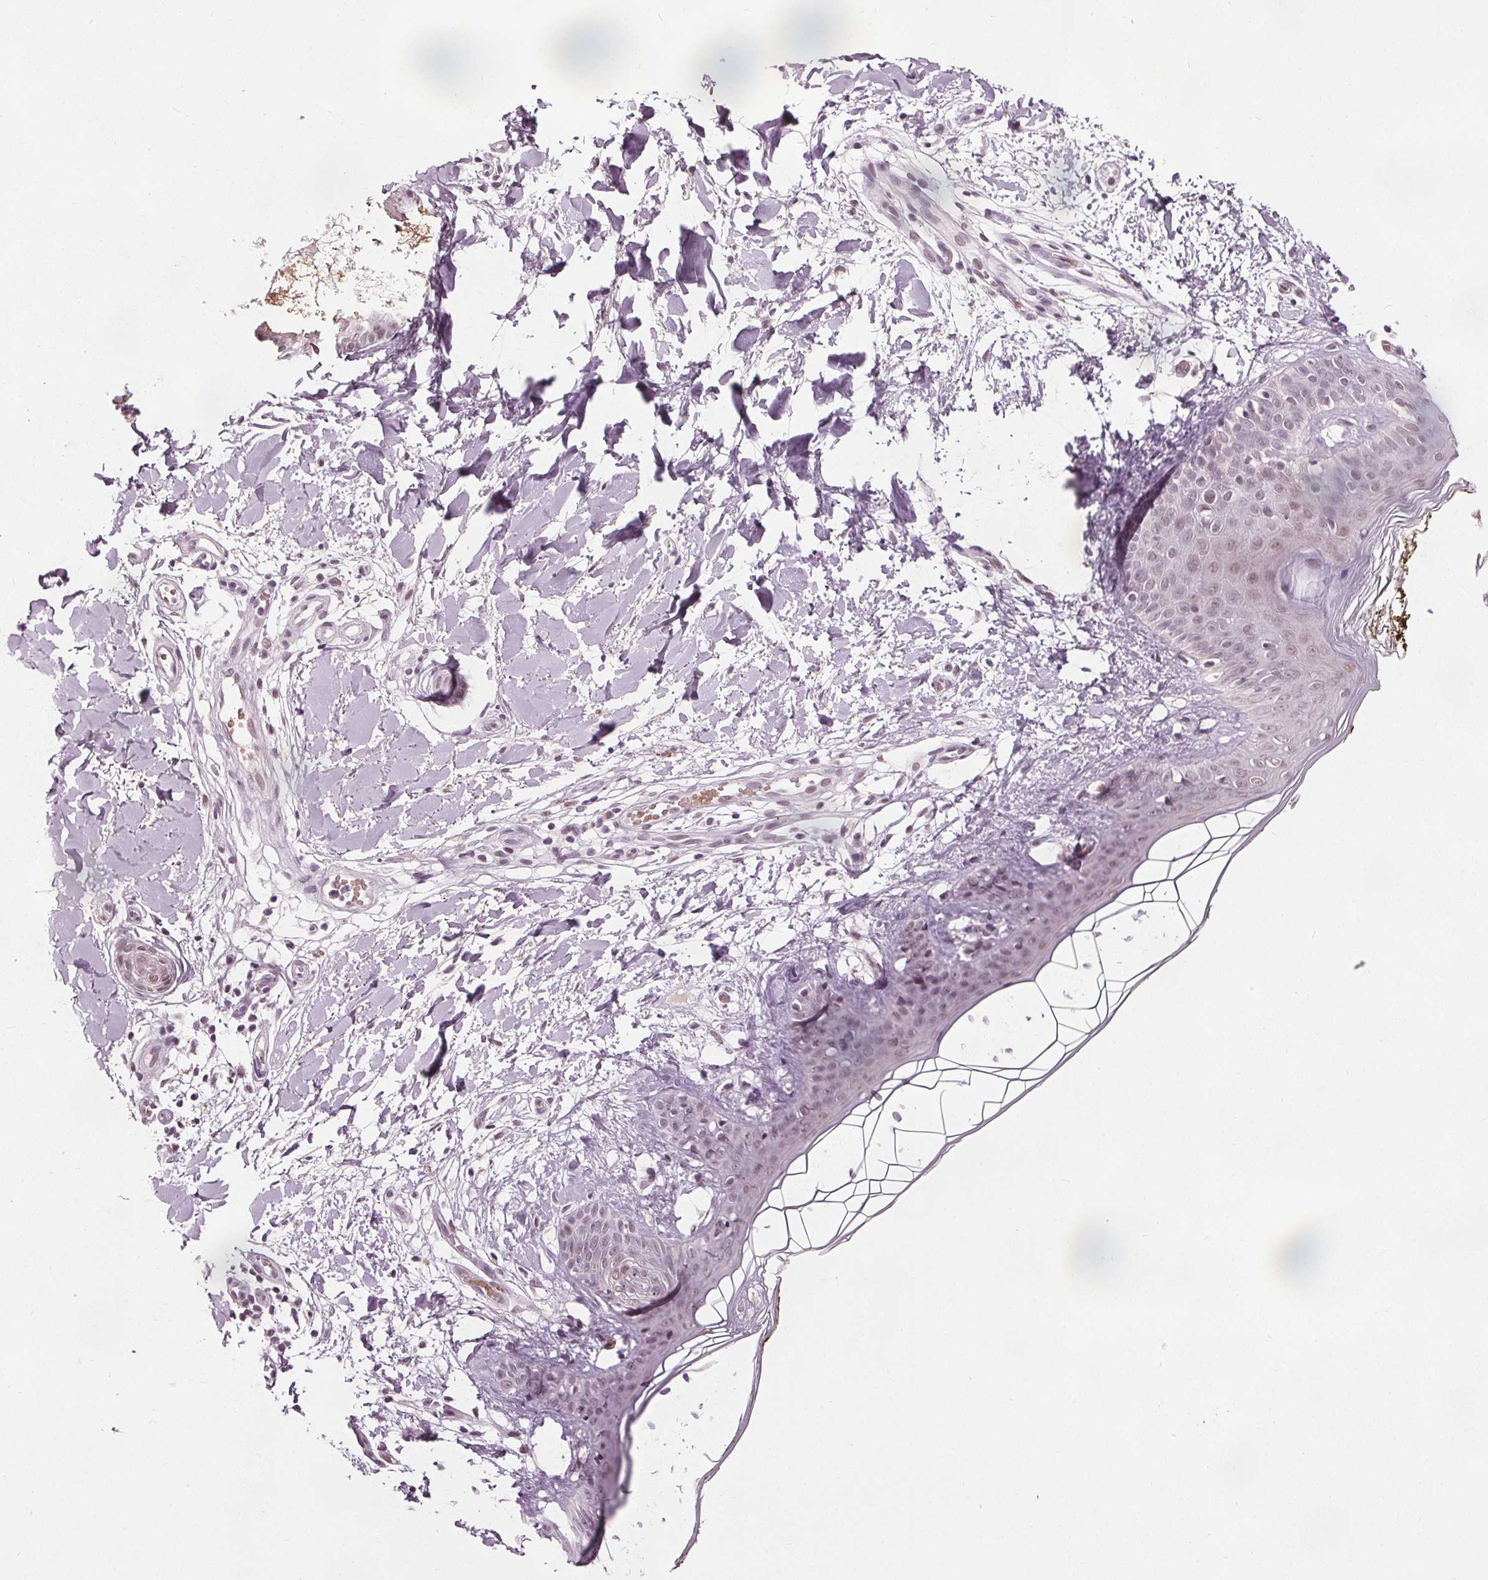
{"staining": {"intensity": "negative", "quantity": "none", "location": "none"}, "tissue": "skin", "cell_type": "Fibroblasts", "image_type": "normal", "snomed": [{"axis": "morphology", "description": "Normal tissue, NOS"}, {"axis": "topography", "description": "Skin"}], "caption": "Immunohistochemistry of normal skin shows no positivity in fibroblasts. (Stains: DAB (3,3'-diaminobenzidine) IHC with hematoxylin counter stain, Microscopy: brightfield microscopy at high magnification).", "gene": "IWS1", "patient": {"sex": "female", "age": 34}}